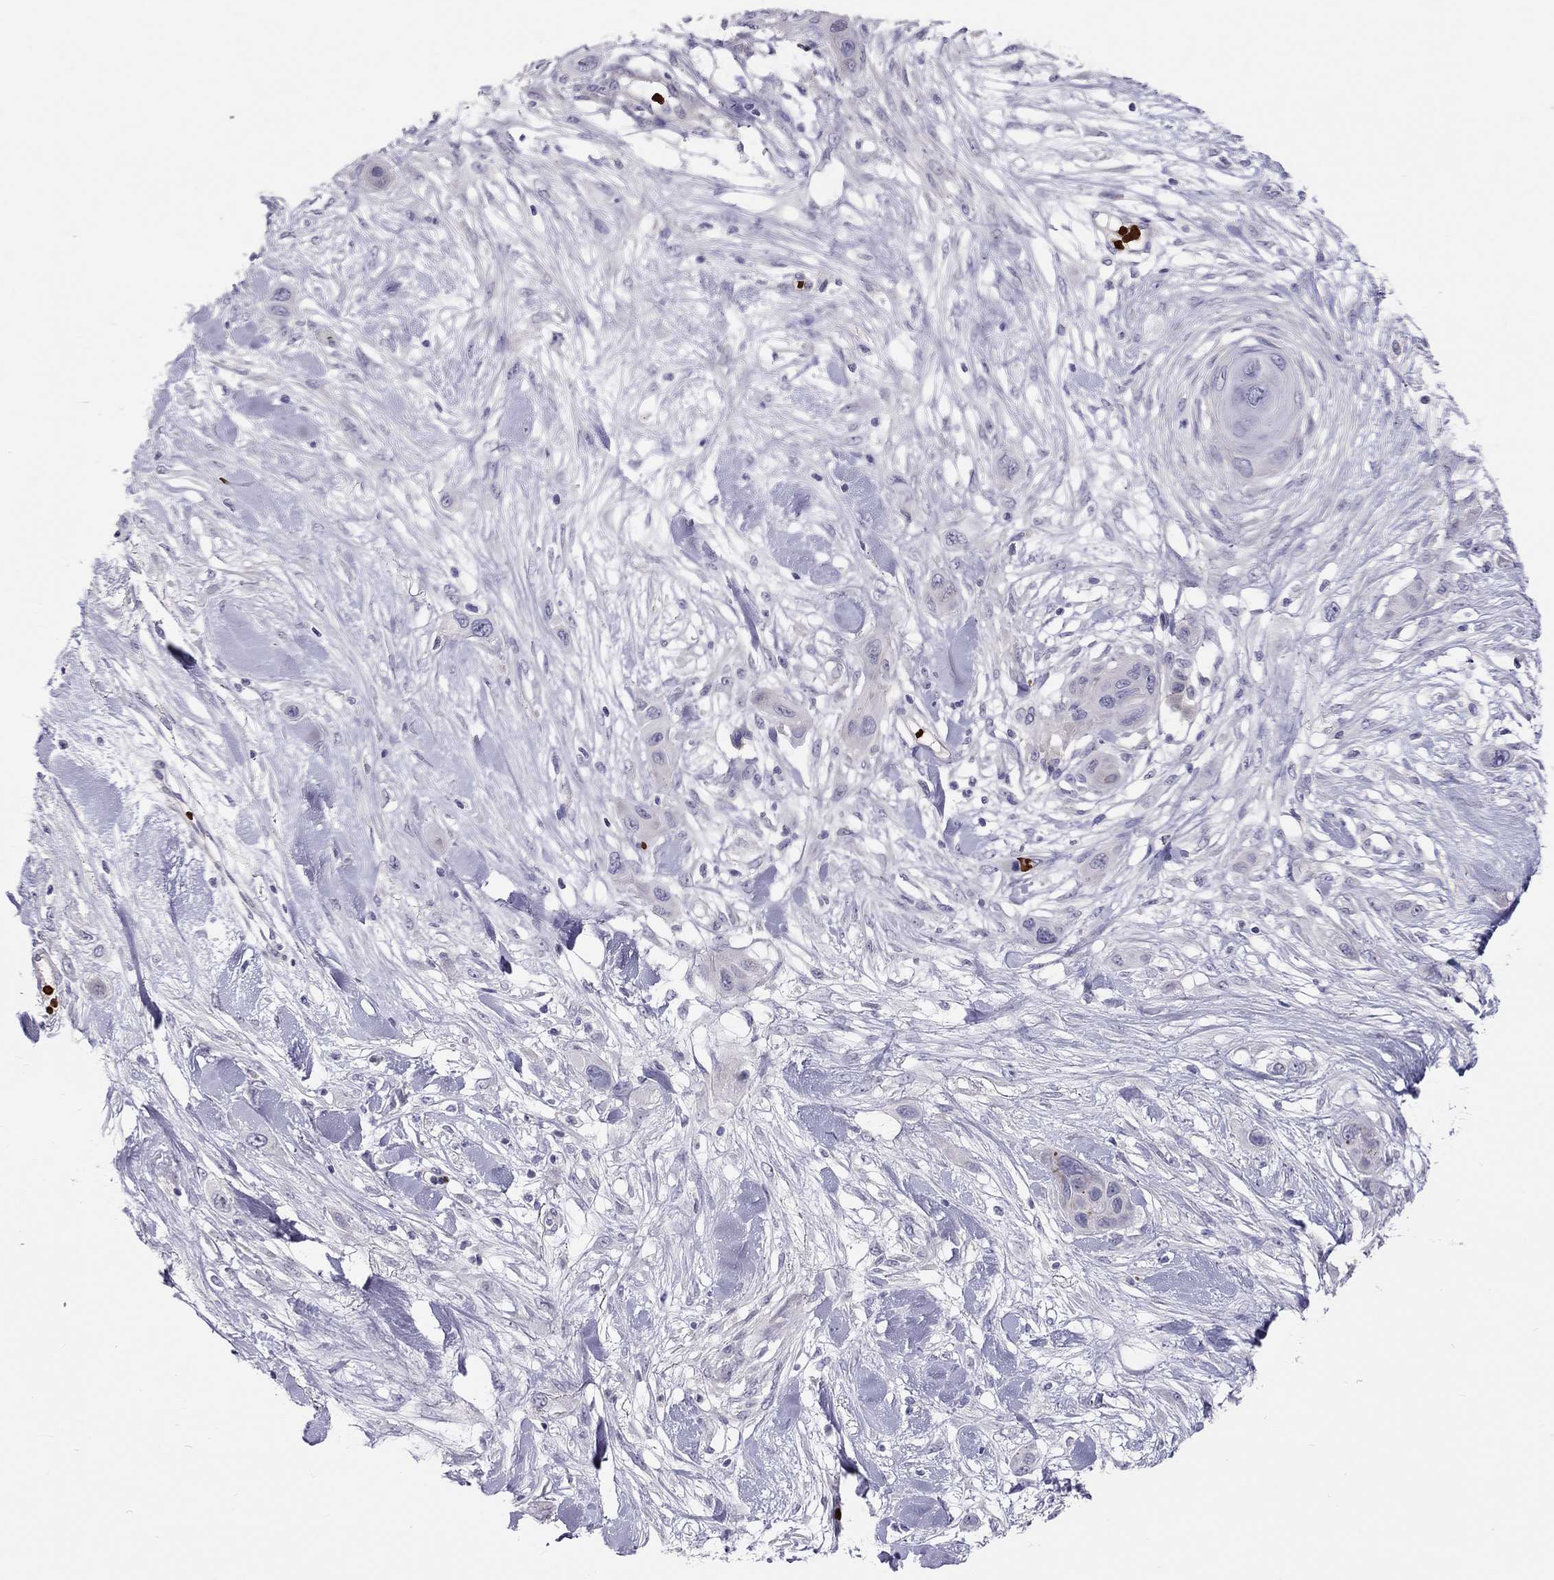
{"staining": {"intensity": "negative", "quantity": "none", "location": "none"}, "tissue": "skin cancer", "cell_type": "Tumor cells", "image_type": "cancer", "snomed": [{"axis": "morphology", "description": "Squamous cell carcinoma, NOS"}, {"axis": "topography", "description": "Skin"}], "caption": "High magnification brightfield microscopy of squamous cell carcinoma (skin) stained with DAB (brown) and counterstained with hematoxylin (blue): tumor cells show no significant positivity.", "gene": "FRMD1", "patient": {"sex": "male", "age": 79}}